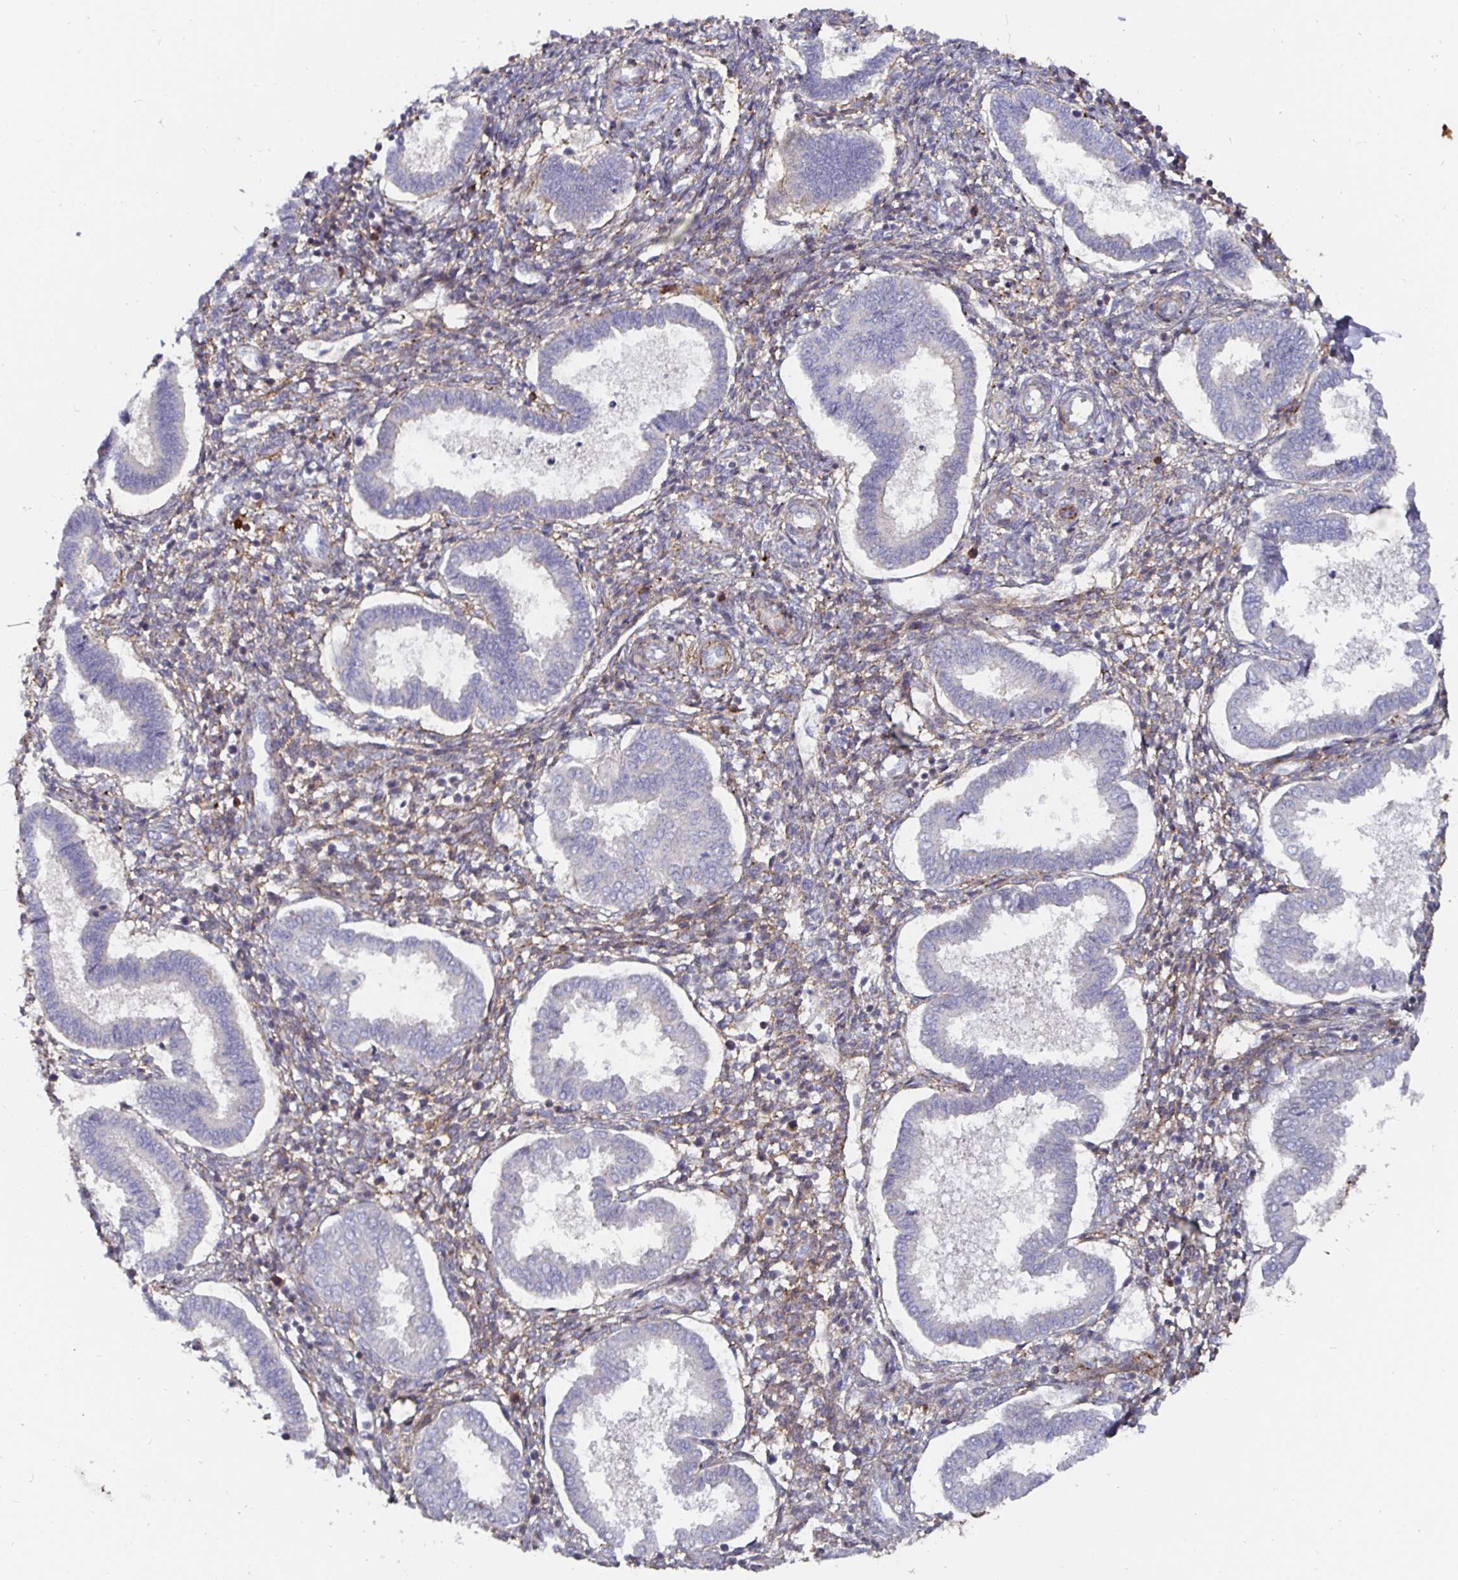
{"staining": {"intensity": "negative", "quantity": "none", "location": "none"}, "tissue": "endometrium", "cell_type": "Cells in endometrial stroma", "image_type": "normal", "snomed": [{"axis": "morphology", "description": "Normal tissue, NOS"}, {"axis": "topography", "description": "Endometrium"}], "caption": "Cells in endometrial stroma are negative for protein expression in benign human endometrium. (Stains: DAB (3,3'-diaminobenzidine) IHC with hematoxylin counter stain, Microscopy: brightfield microscopy at high magnification).", "gene": "GJA4", "patient": {"sex": "female", "age": 24}}